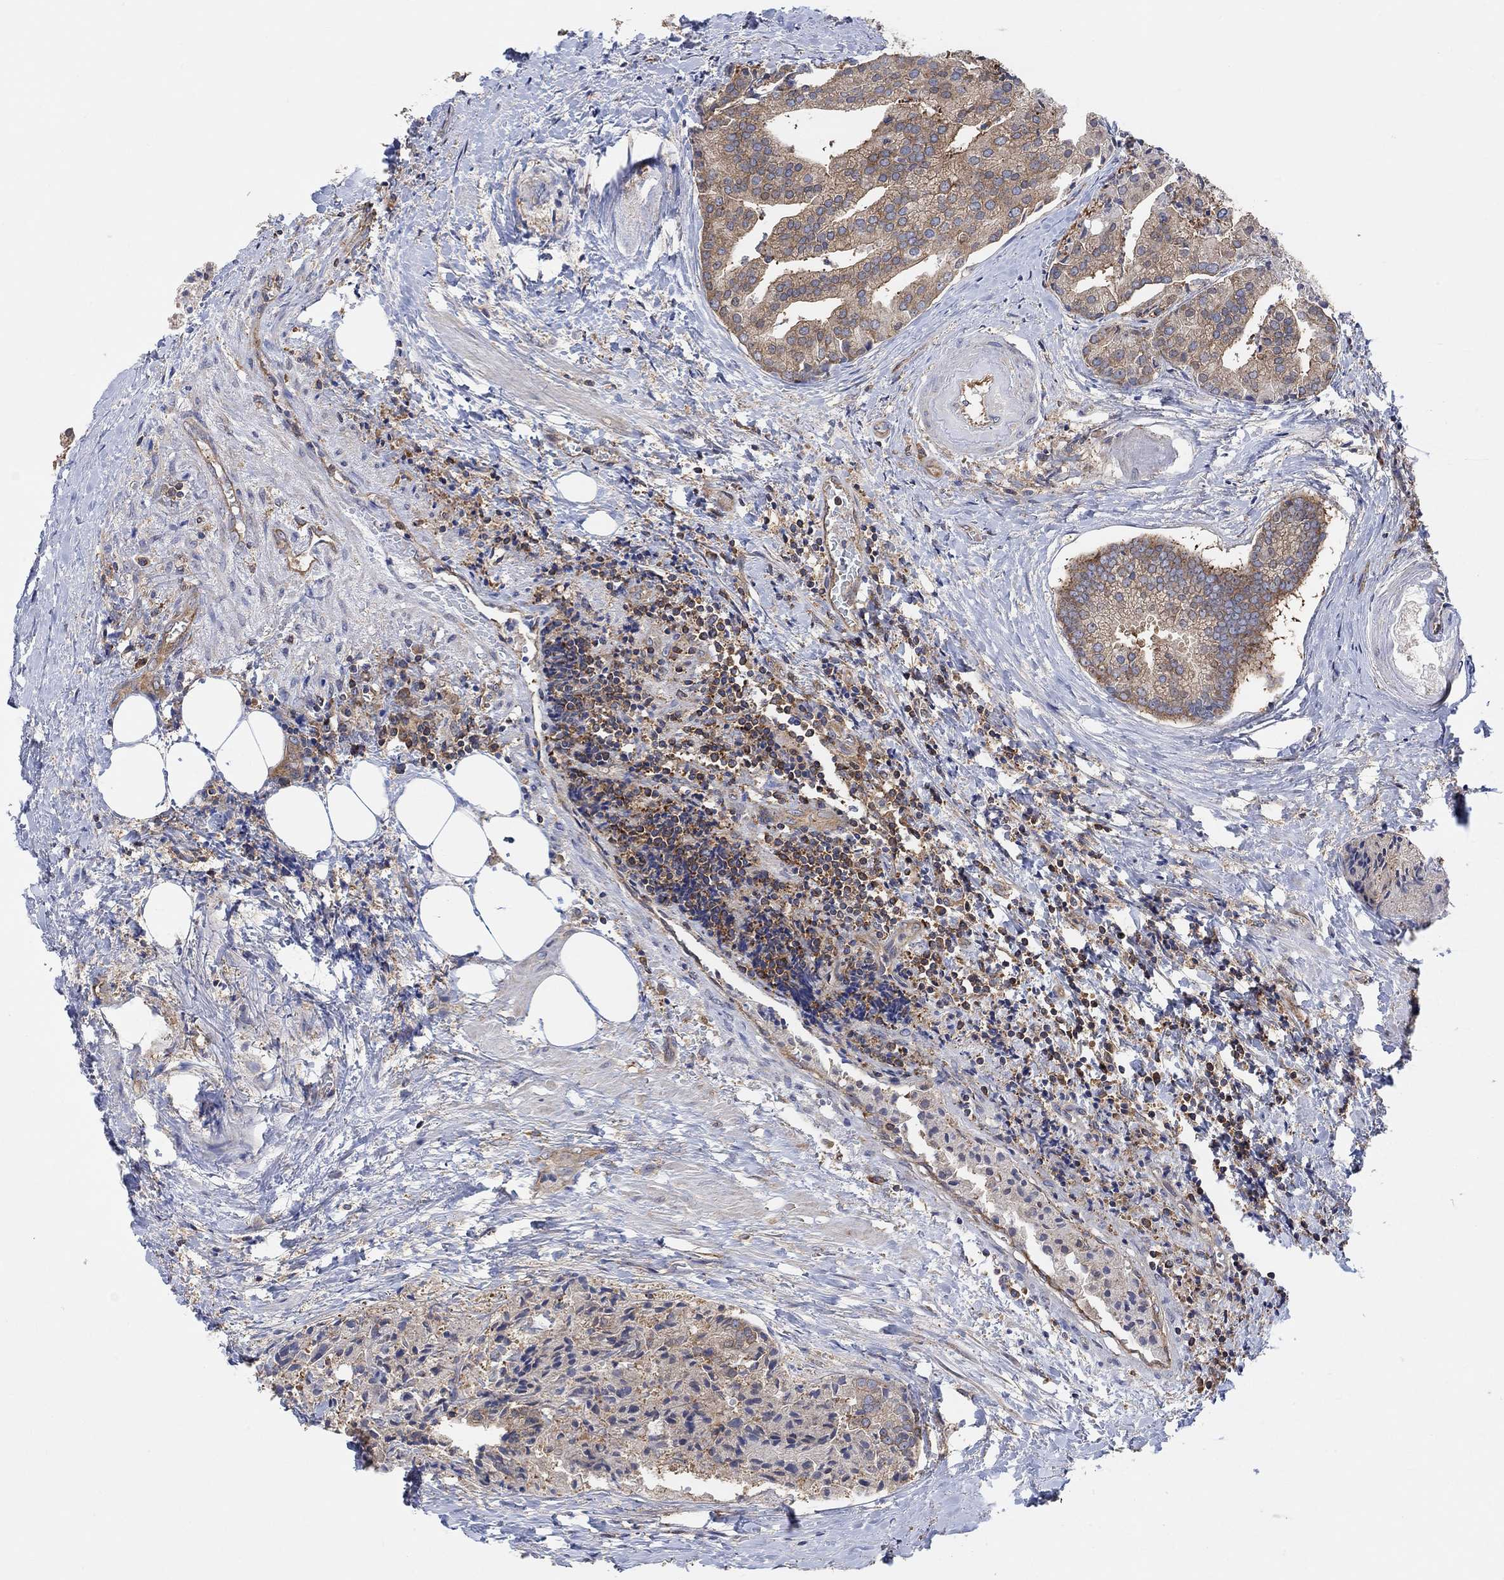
{"staining": {"intensity": "moderate", "quantity": ">75%", "location": "cytoplasmic/membranous"}, "tissue": "prostate cancer", "cell_type": "Tumor cells", "image_type": "cancer", "snomed": [{"axis": "morphology", "description": "Adenocarcinoma, NOS"}, {"axis": "topography", "description": "Prostate and seminal vesicle, NOS"}, {"axis": "topography", "description": "Prostate"}], "caption": "Prostate adenocarcinoma stained with DAB (3,3'-diaminobenzidine) IHC reveals medium levels of moderate cytoplasmic/membranous positivity in approximately >75% of tumor cells.", "gene": "BLOC1S3", "patient": {"sex": "male", "age": 44}}